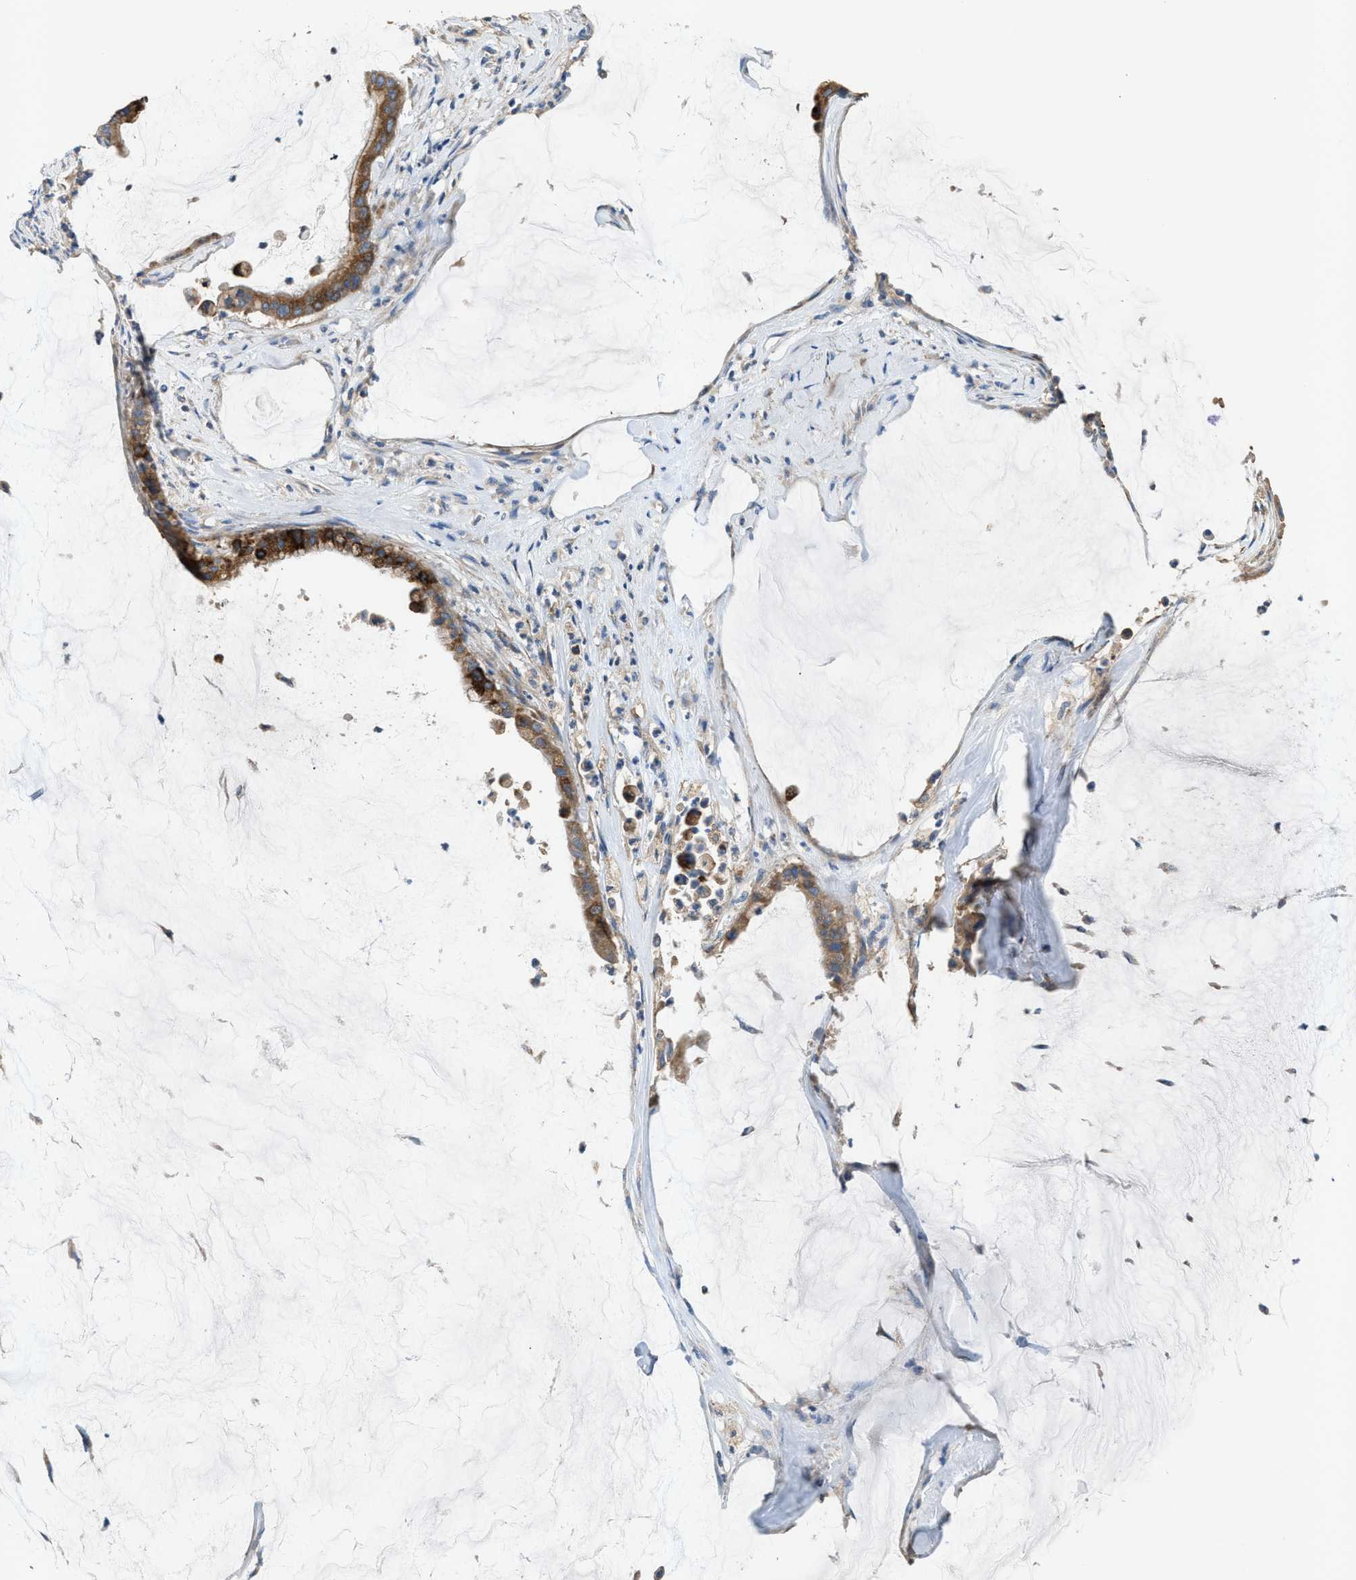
{"staining": {"intensity": "moderate", "quantity": ">75%", "location": "cytoplasmic/membranous"}, "tissue": "pancreatic cancer", "cell_type": "Tumor cells", "image_type": "cancer", "snomed": [{"axis": "morphology", "description": "Adenocarcinoma, NOS"}, {"axis": "topography", "description": "Pancreas"}], "caption": "A medium amount of moderate cytoplasmic/membranous staining is appreciated in about >75% of tumor cells in pancreatic adenocarcinoma tissue.", "gene": "AOAH", "patient": {"sex": "male", "age": 41}}